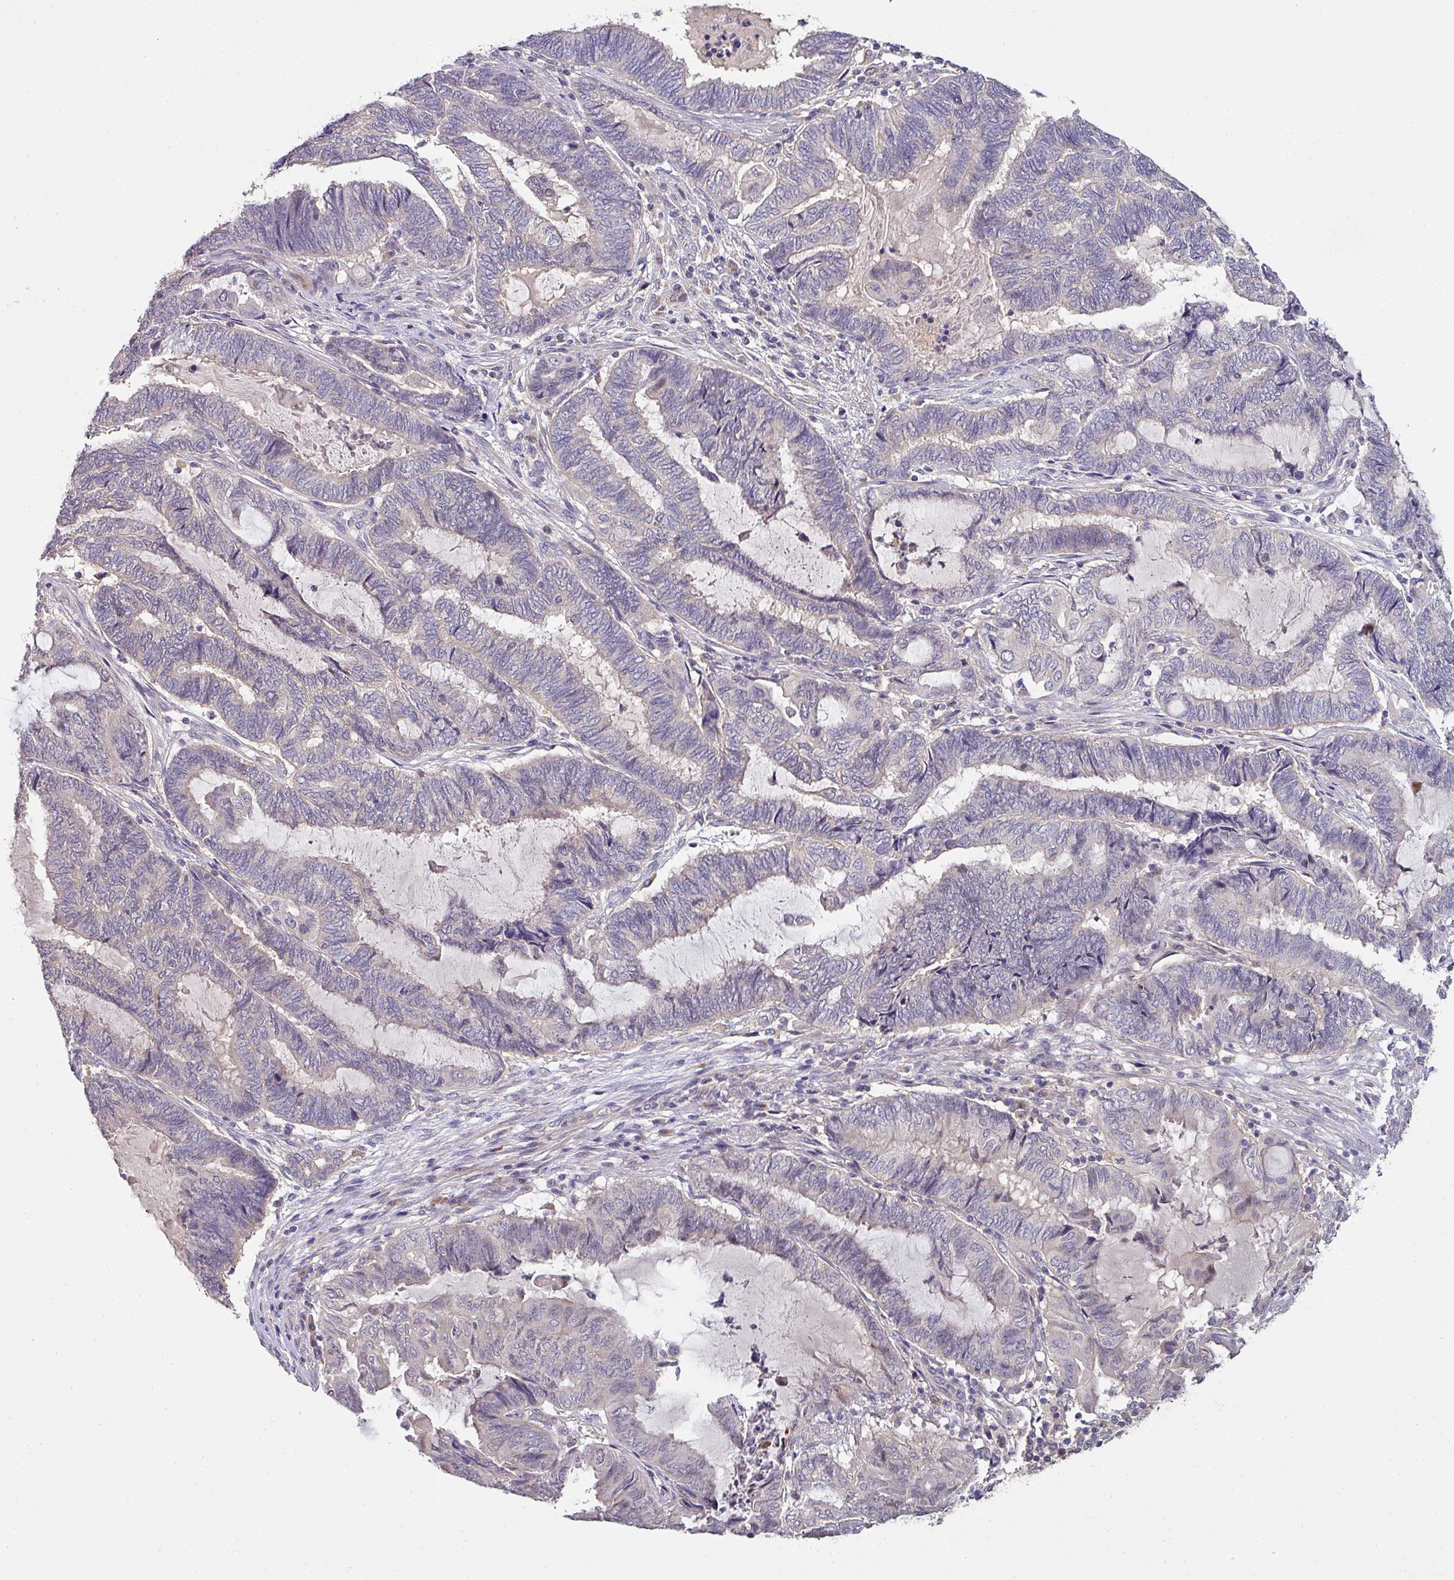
{"staining": {"intensity": "negative", "quantity": "none", "location": "none"}, "tissue": "endometrial cancer", "cell_type": "Tumor cells", "image_type": "cancer", "snomed": [{"axis": "morphology", "description": "Adenocarcinoma, NOS"}, {"axis": "topography", "description": "Uterus"}, {"axis": "topography", "description": "Endometrium"}], "caption": "Immunohistochemical staining of human endometrial cancer exhibits no significant positivity in tumor cells. Brightfield microscopy of IHC stained with DAB (3,3'-diaminobenzidine) (brown) and hematoxylin (blue), captured at high magnification.", "gene": "AEBP2", "patient": {"sex": "female", "age": 70}}